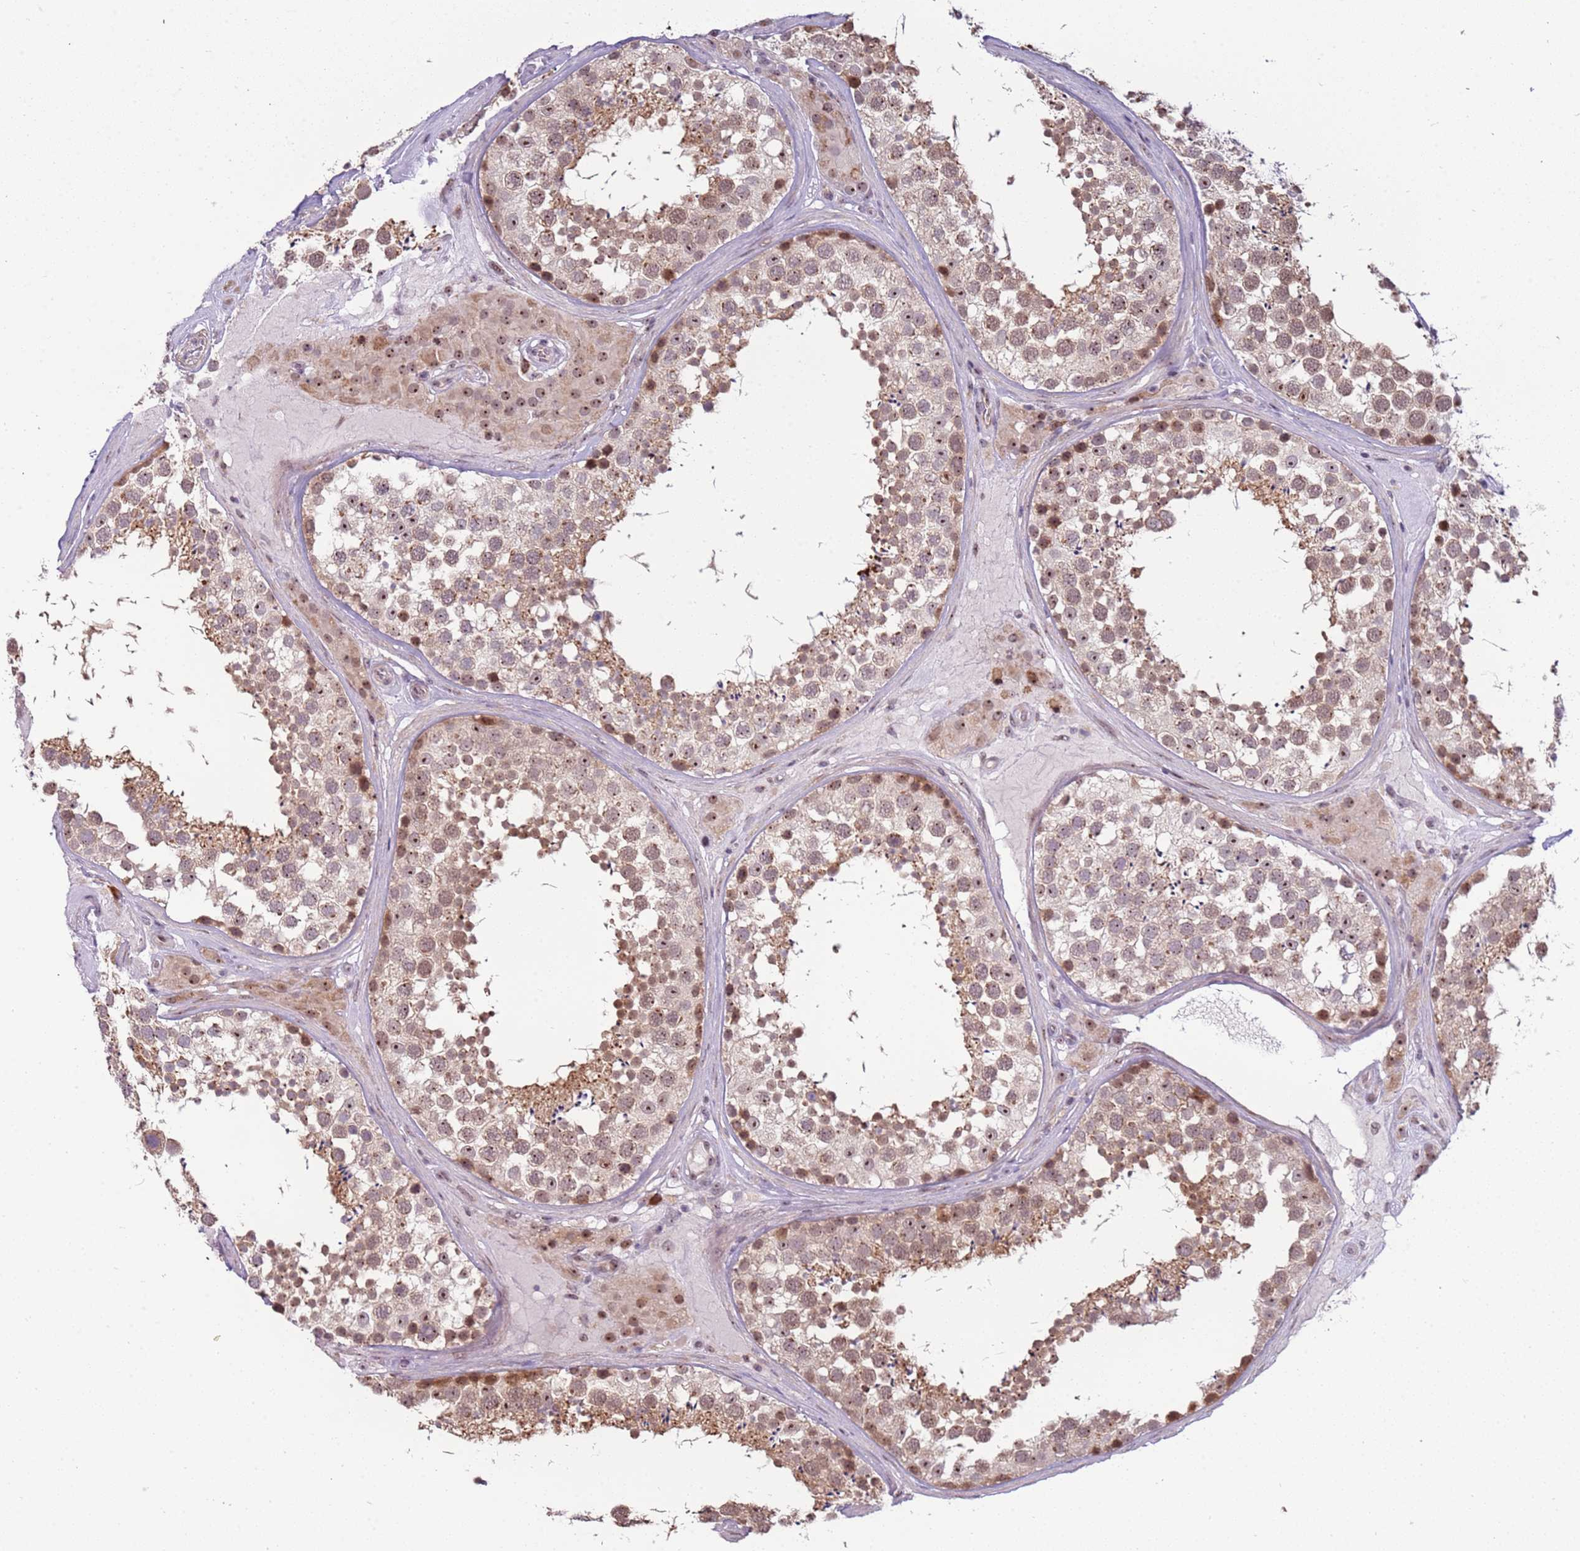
{"staining": {"intensity": "moderate", "quantity": "25%-75%", "location": "nuclear"}, "tissue": "testis", "cell_type": "Cells in seminiferous ducts", "image_type": "normal", "snomed": [{"axis": "morphology", "description": "Normal tissue, NOS"}, {"axis": "topography", "description": "Testis"}], "caption": "Testis was stained to show a protein in brown. There is medium levels of moderate nuclear staining in about 25%-75% of cells in seminiferous ducts.", "gene": "UCMA", "patient": {"sex": "male", "age": 46}}